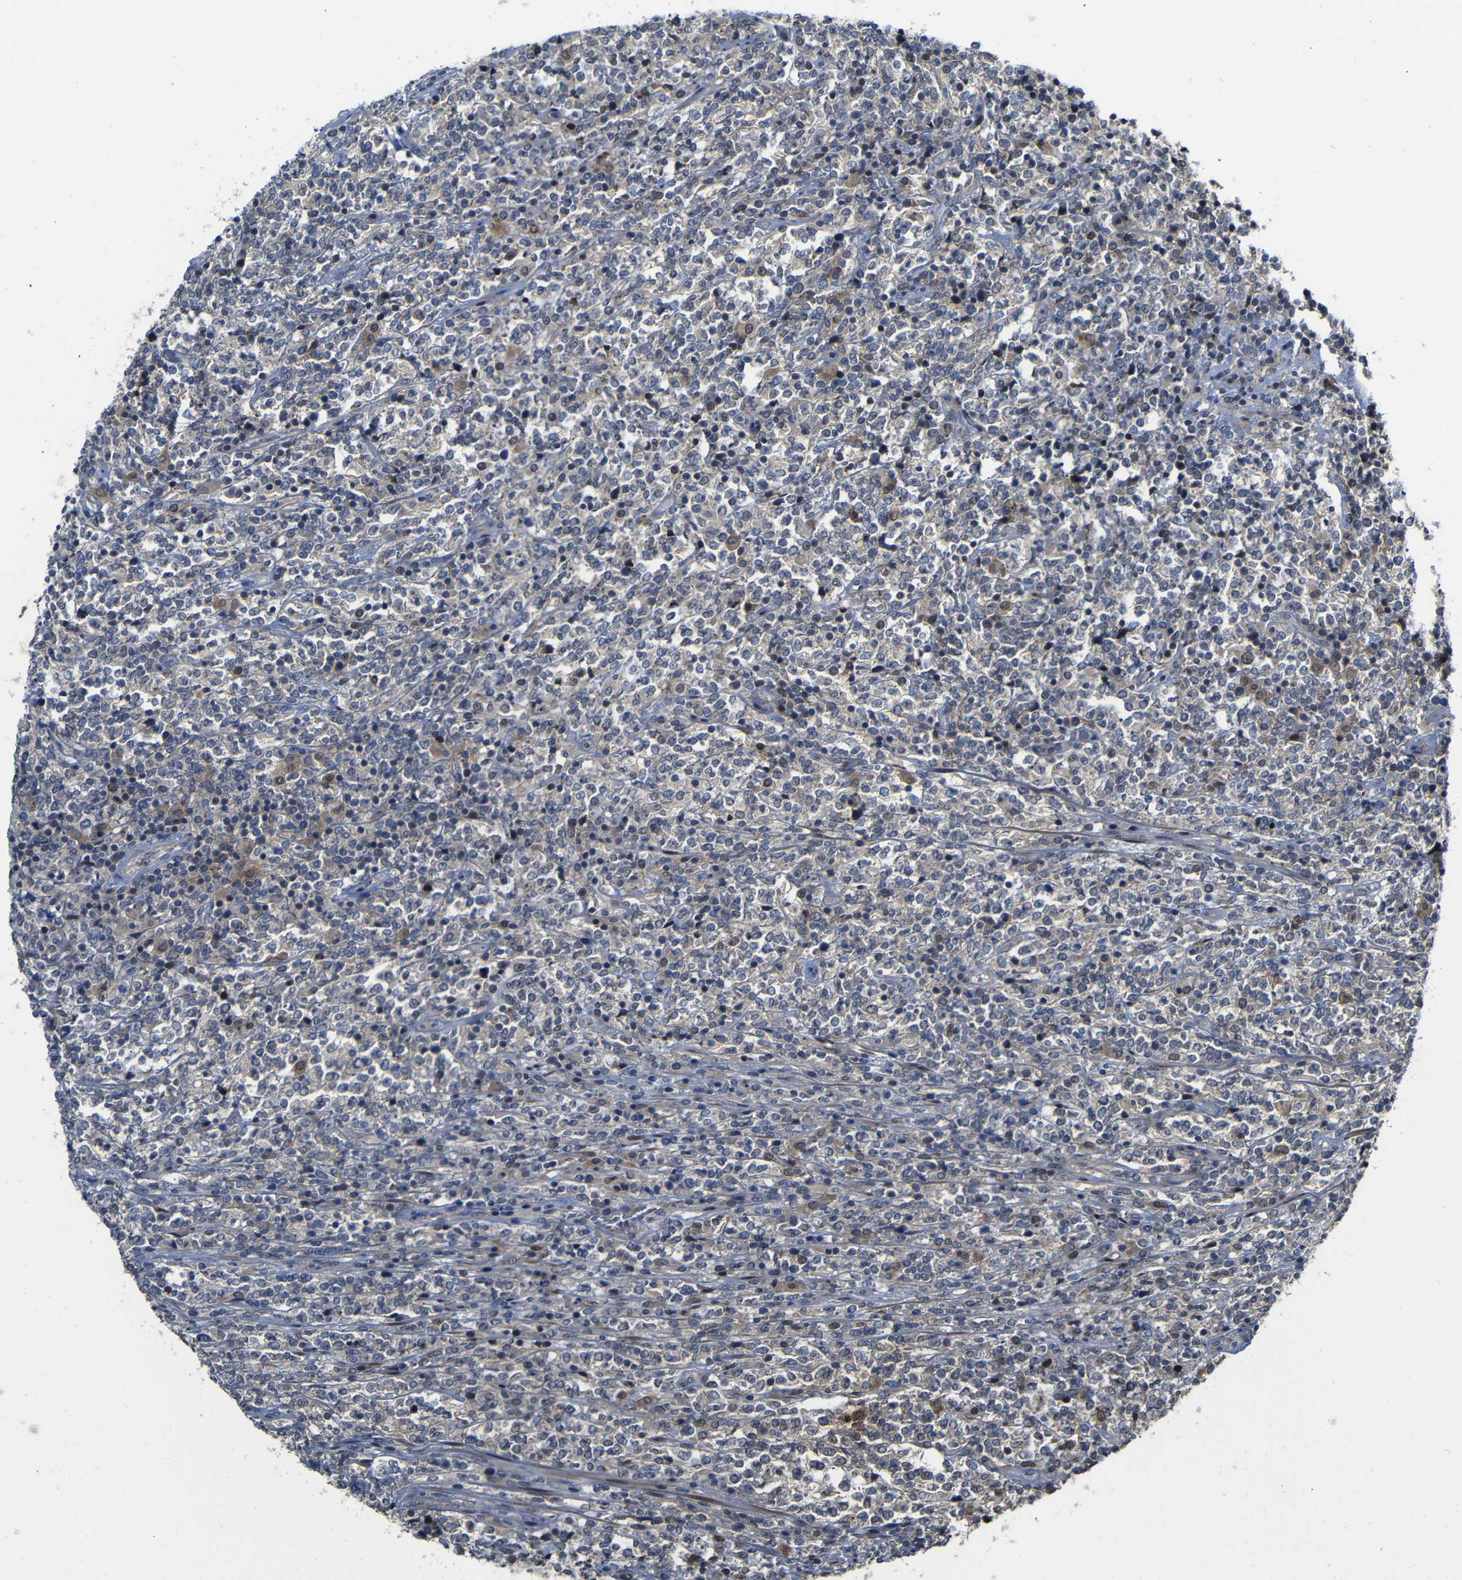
{"staining": {"intensity": "negative", "quantity": "none", "location": "none"}, "tissue": "lymphoma", "cell_type": "Tumor cells", "image_type": "cancer", "snomed": [{"axis": "morphology", "description": "Malignant lymphoma, non-Hodgkin's type, High grade"}, {"axis": "topography", "description": "Soft tissue"}], "caption": "IHC of human lymphoma shows no expression in tumor cells. (DAB immunohistochemistry, high magnification).", "gene": "ATG12", "patient": {"sex": "male", "age": 18}}